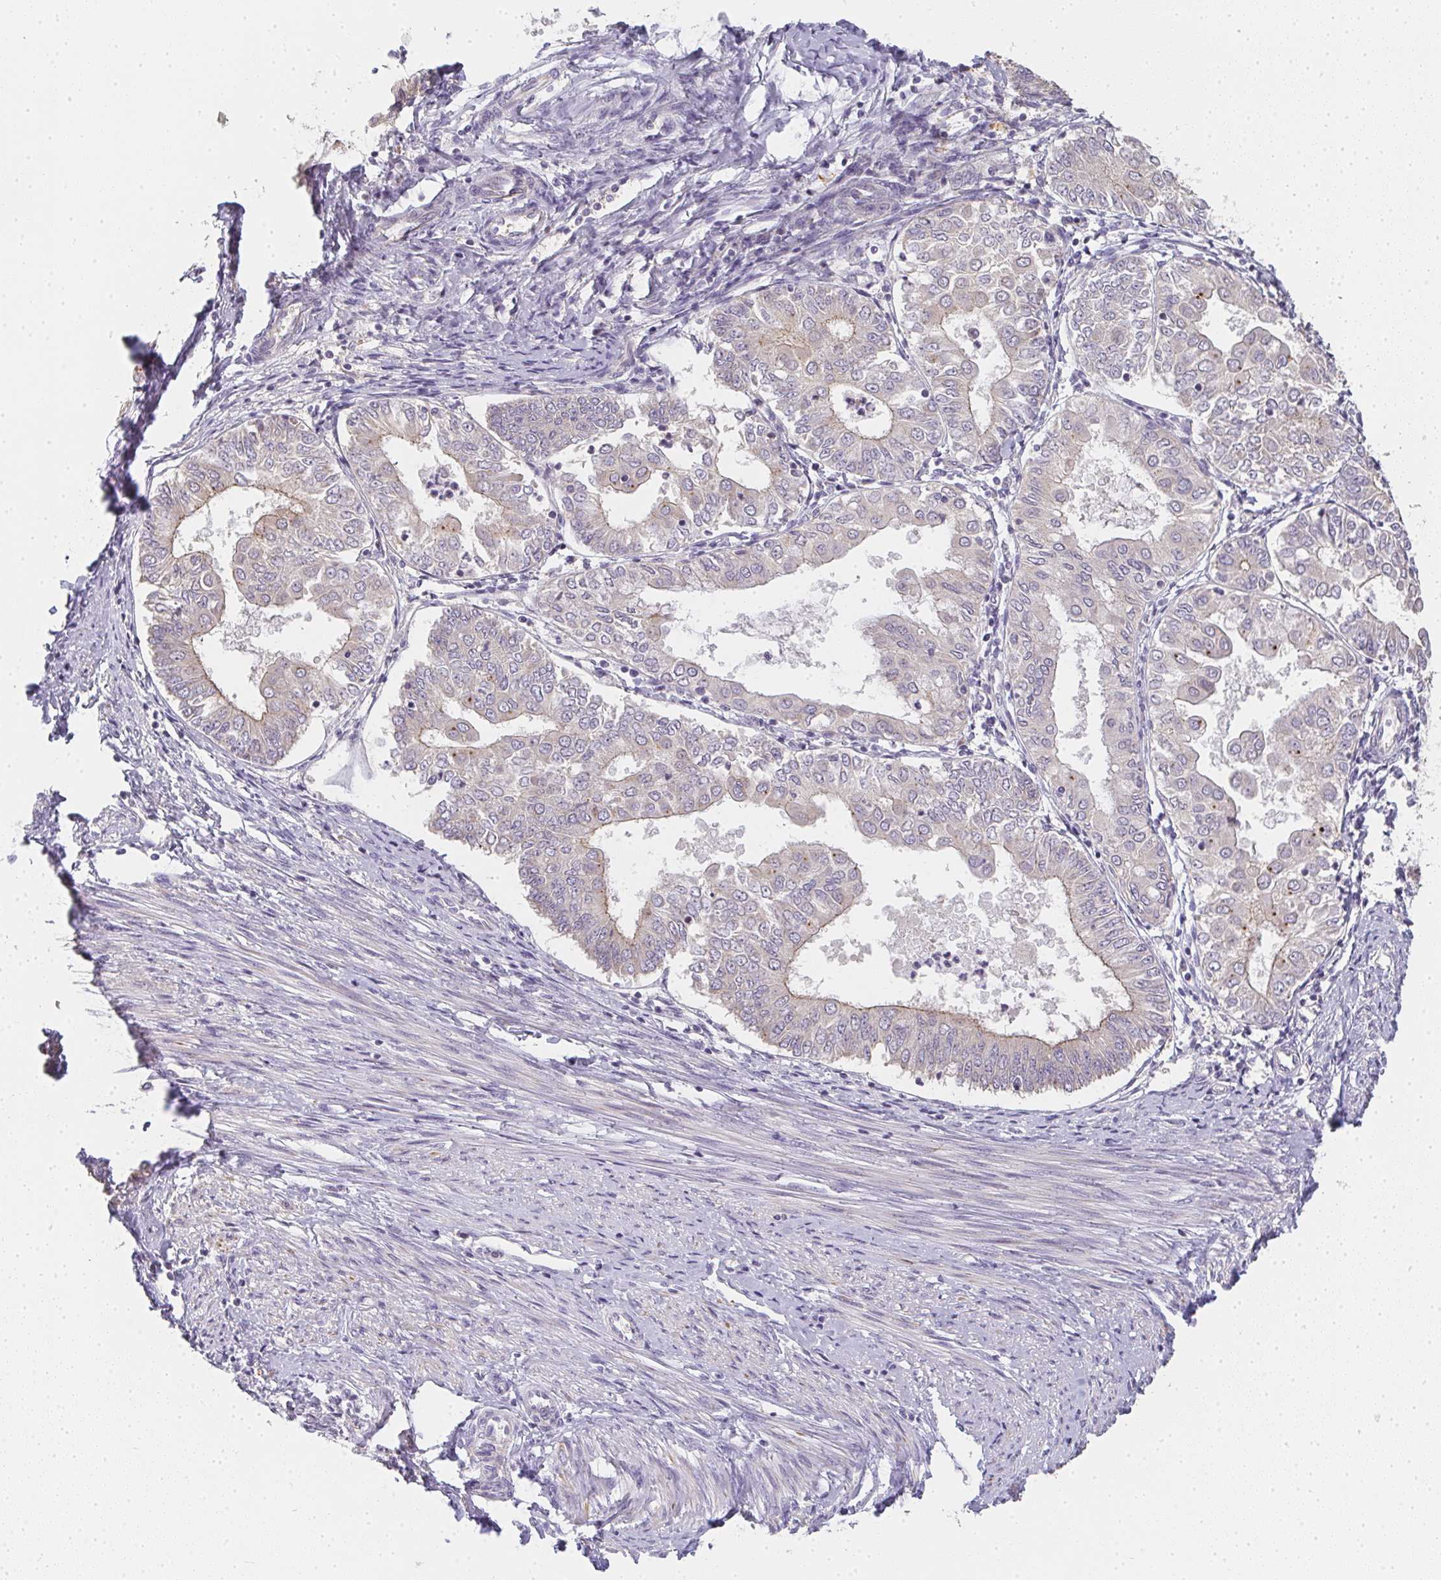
{"staining": {"intensity": "weak", "quantity": "<25%", "location": "cytoplasmic/membranous"}, "tissue": "endometrial cancer", "cell_type": "Tumor cells", "image_type": "cancer", "snomed": [{"axis": "morphology", "description": "Adenocarcinoma, NOS"}, {"axis": "topography", "description": "Endometrium"}], "caption": "A histopathology image of endometrial cancer stained for a protein exhibits no brown staining in tumor cells. (DAB immunohistochemistry visualized using brightfield microscopy, high magnification).", "gene": "SLC35B3", "patient": {"sex": "female", "age": 68}}